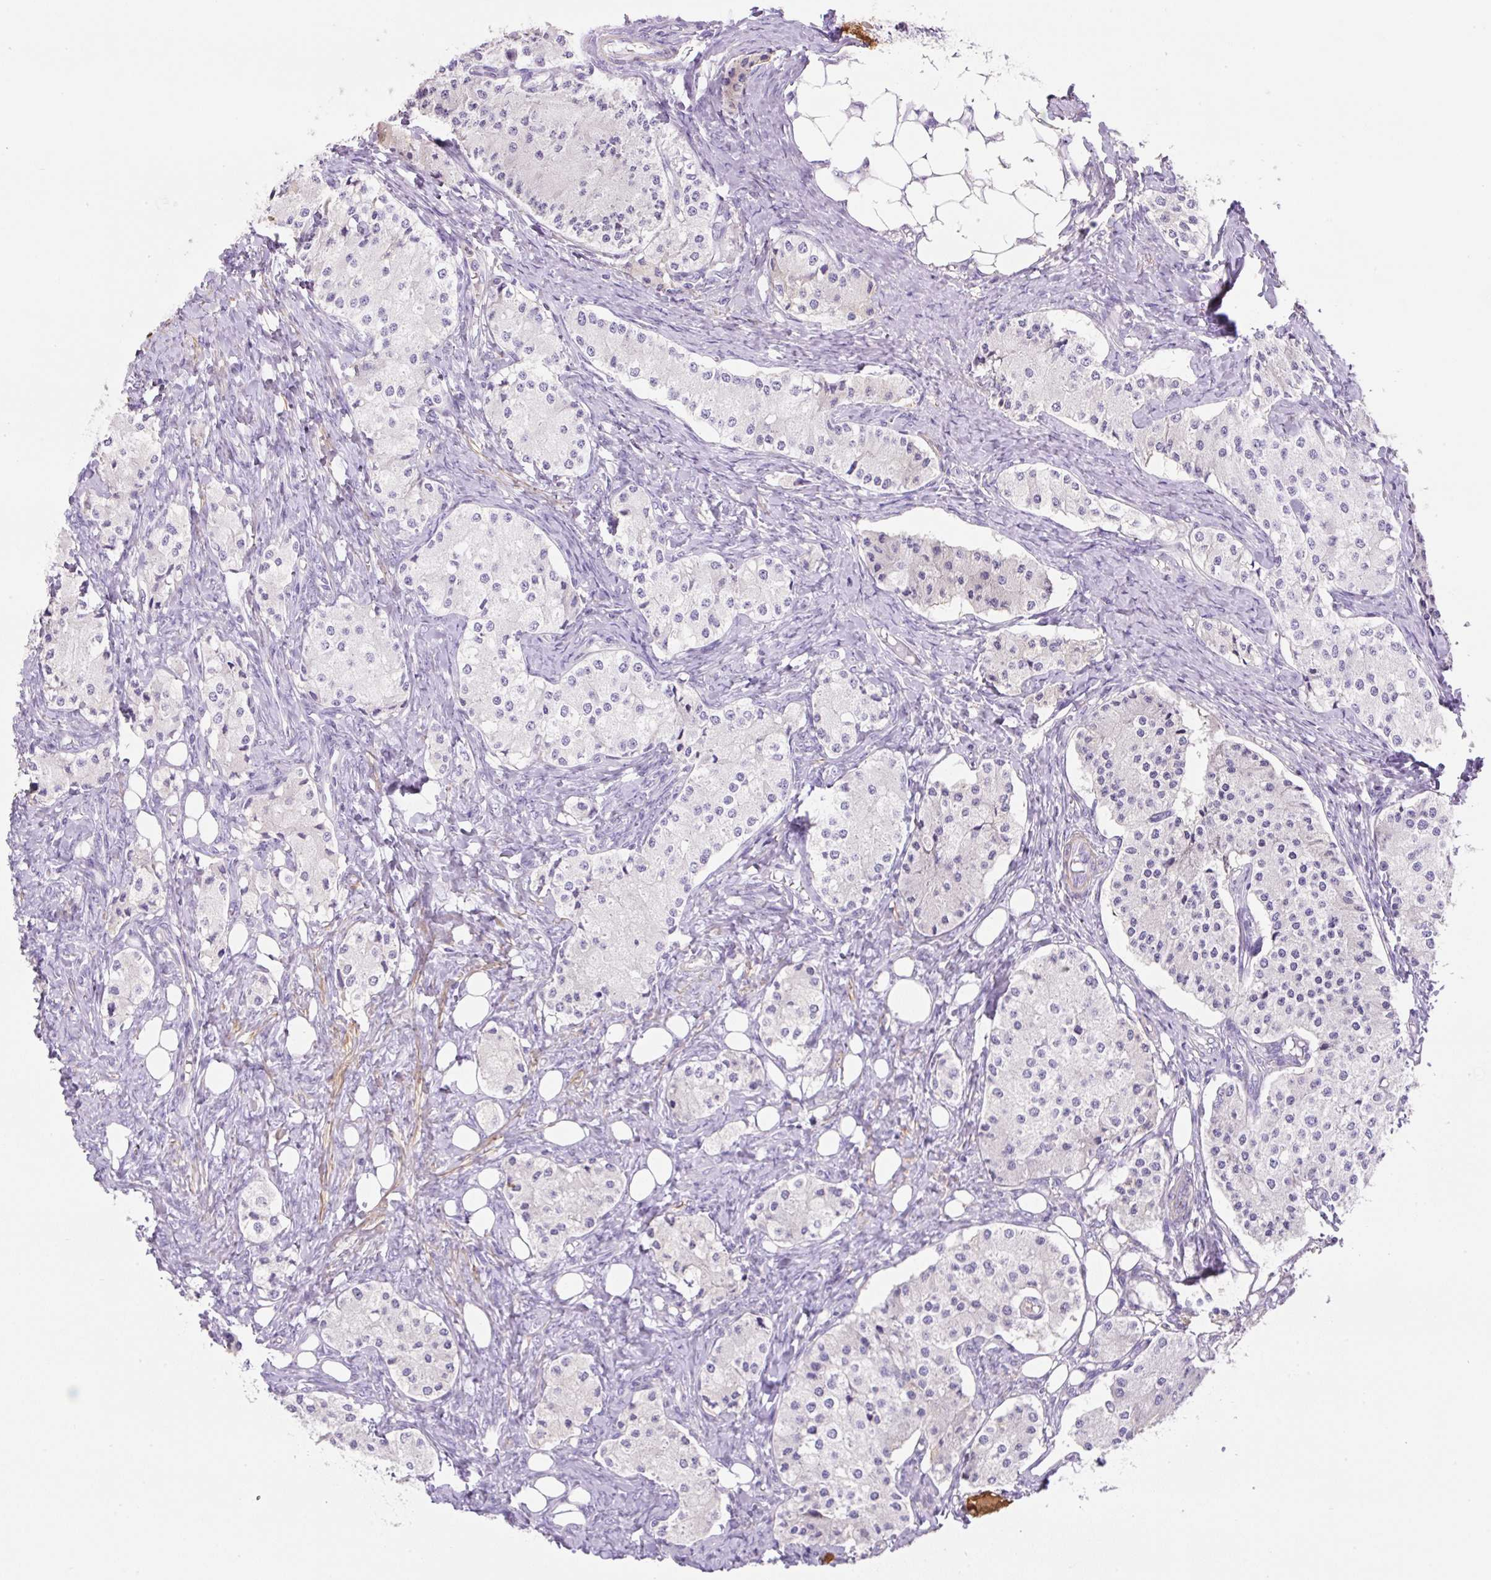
{"staining": {"intensity": "negative", "quantity": "none", "location": "none"}, "tissue": "carcinoid", "cell_type": "Tumor cells", "image_type": "cancer", "snomed": [{"axis": "morphology", "description": "Carcinoid, malignant, NOS"}, {"axis": "topography", "description": "Colon"}], "caption": "The micrograph shows no significant expression in tumor cells of malignant carcinoid.", "gene": "TDRD15", "patient": {"sex": "female", "age": 52}}